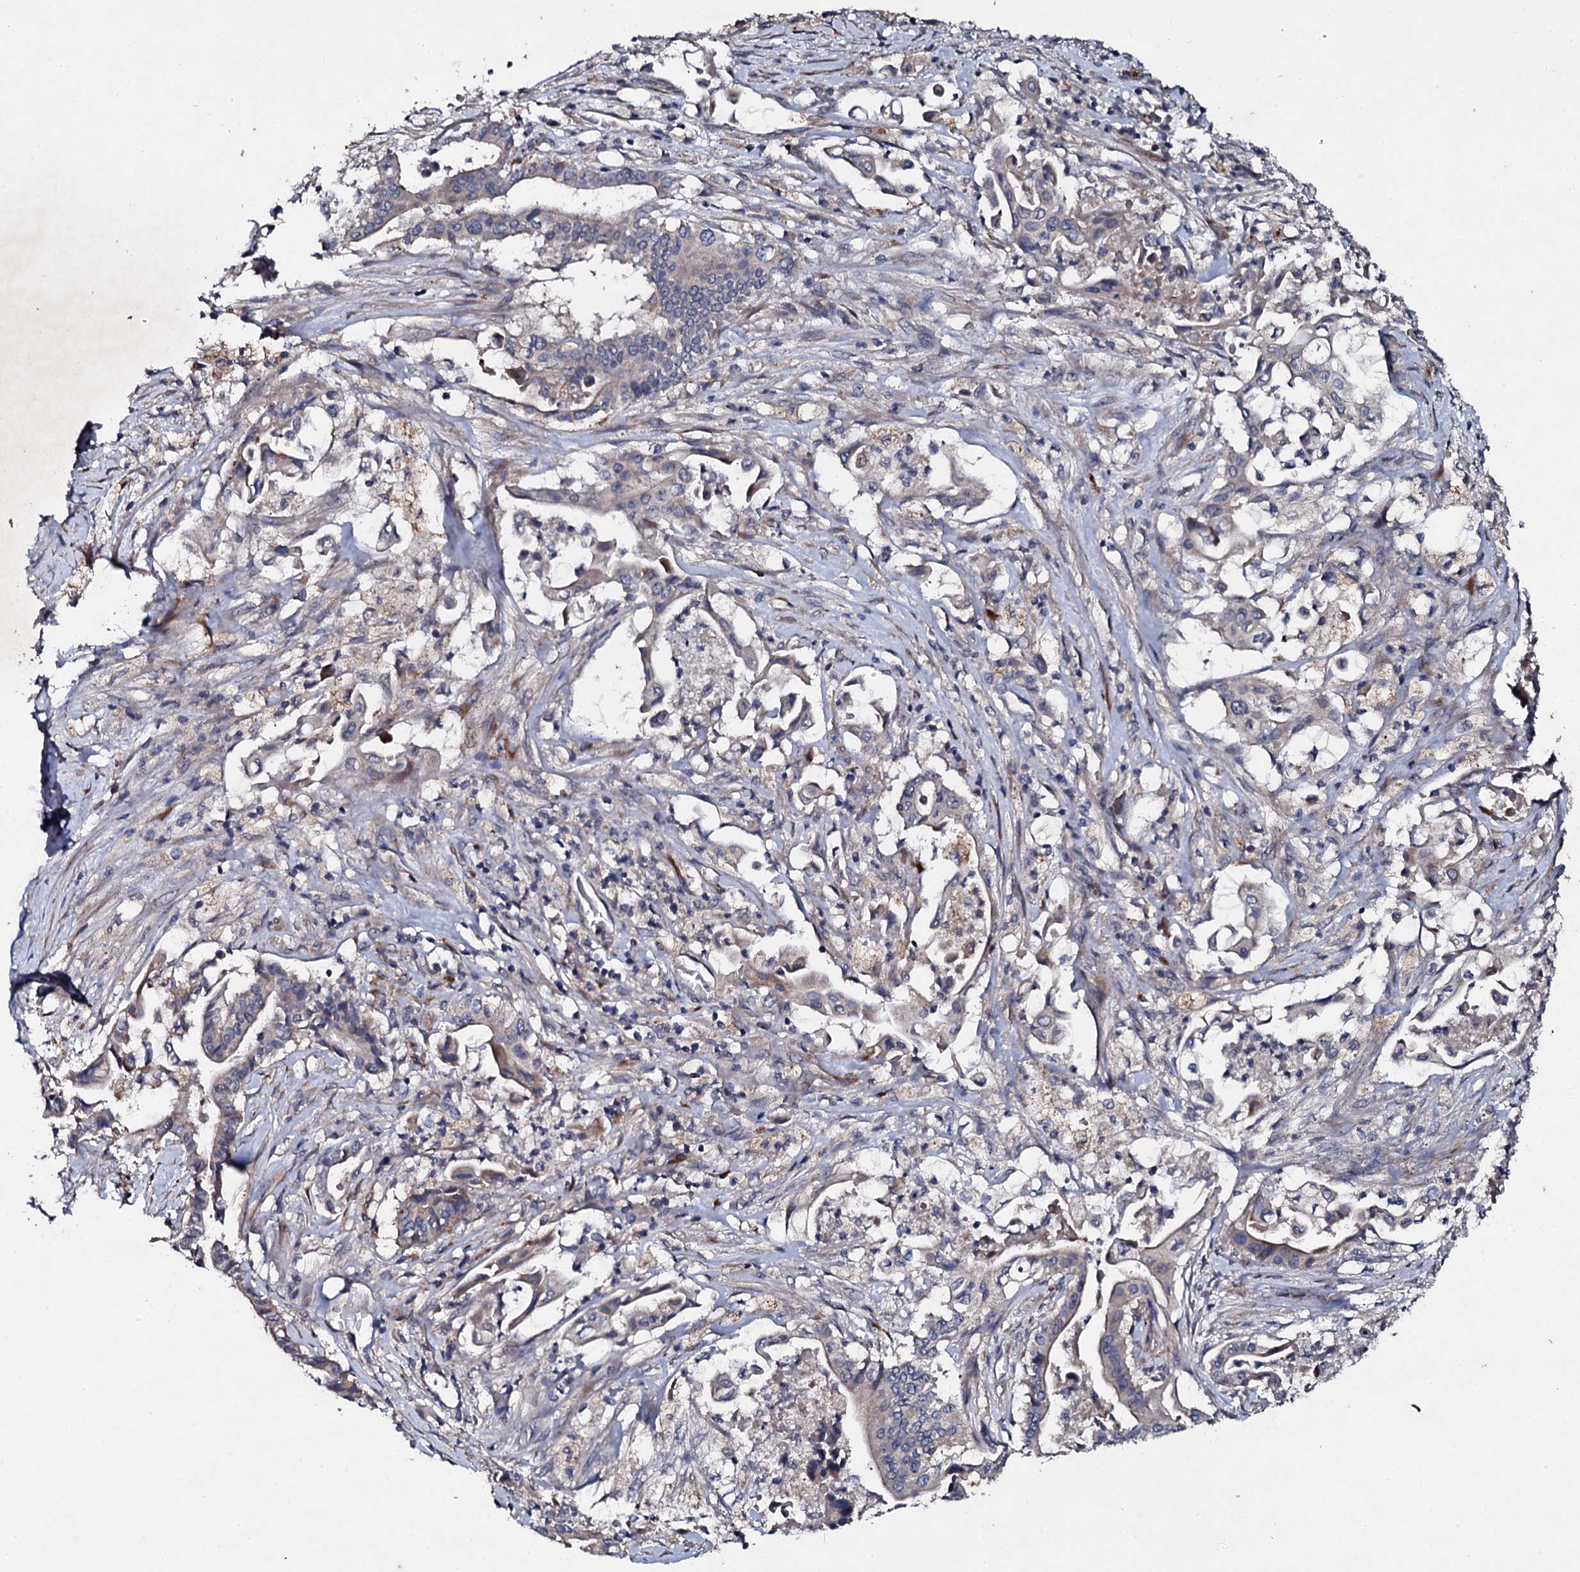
{"staining": {"intensity": "moderate", "quantity": "<25%", "location": "cytoplasmic/membranous"}, "tissue": "pancreatic cancer", "cell_type": "Tumor cells", "image_type": "cancer", "snomed": [{"axis": "morphology", "description": "Adenocarcinoma, NOS"}, {"axis": "topography", "description": "Pancreas"}], "caption": "High-power microscopy captured an IHC micrograph of adenocarcinoma (pancreatic), revealing moderate cytoplasmic/membranous staining in approximately <25% of tumor cells.", "gene": "LRRC28", "patient": {"sex": "female", "age": 77}}